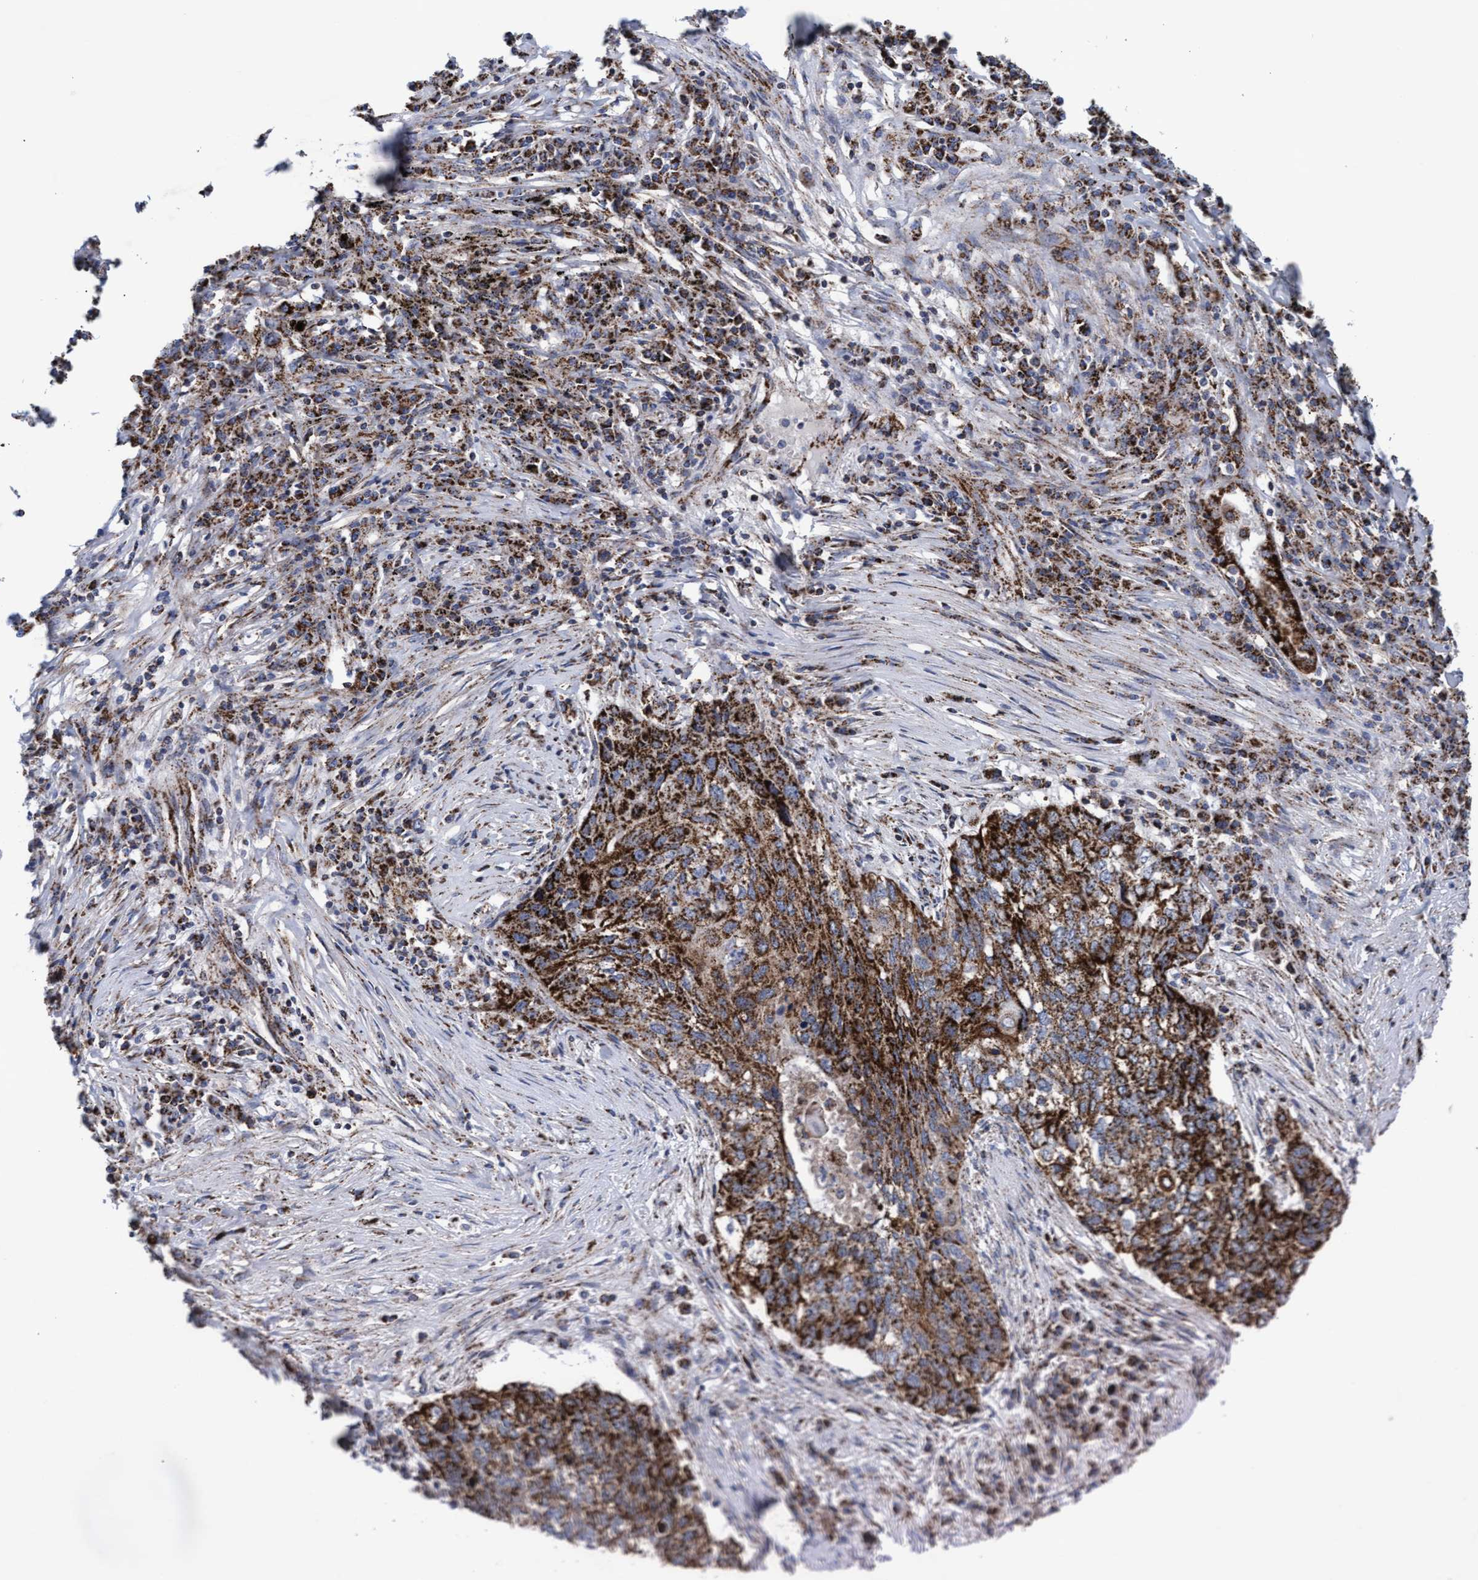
{"staining": {"intensity": "strong", "quantity": ">75%", "location": "cytoplasmic/membranous"}, "tissue": "lung cancer", "cell_type": "Tumor cells", "image_type": "cancer", "snomed": [{"axis": "morphology", "description": "Squamous cell carcinoma, NOS"}, {"axis": "topography", "description": "Lung"}], "caption": "This image demonstrates immunohistochemistry staining of squamous cell carcinoma (lung), with high strong cytoplasmic/membranous expression in about >75% of tumor cells.", "gene": "MRPL38", "patient": {"sex": "female", "age": 63}}